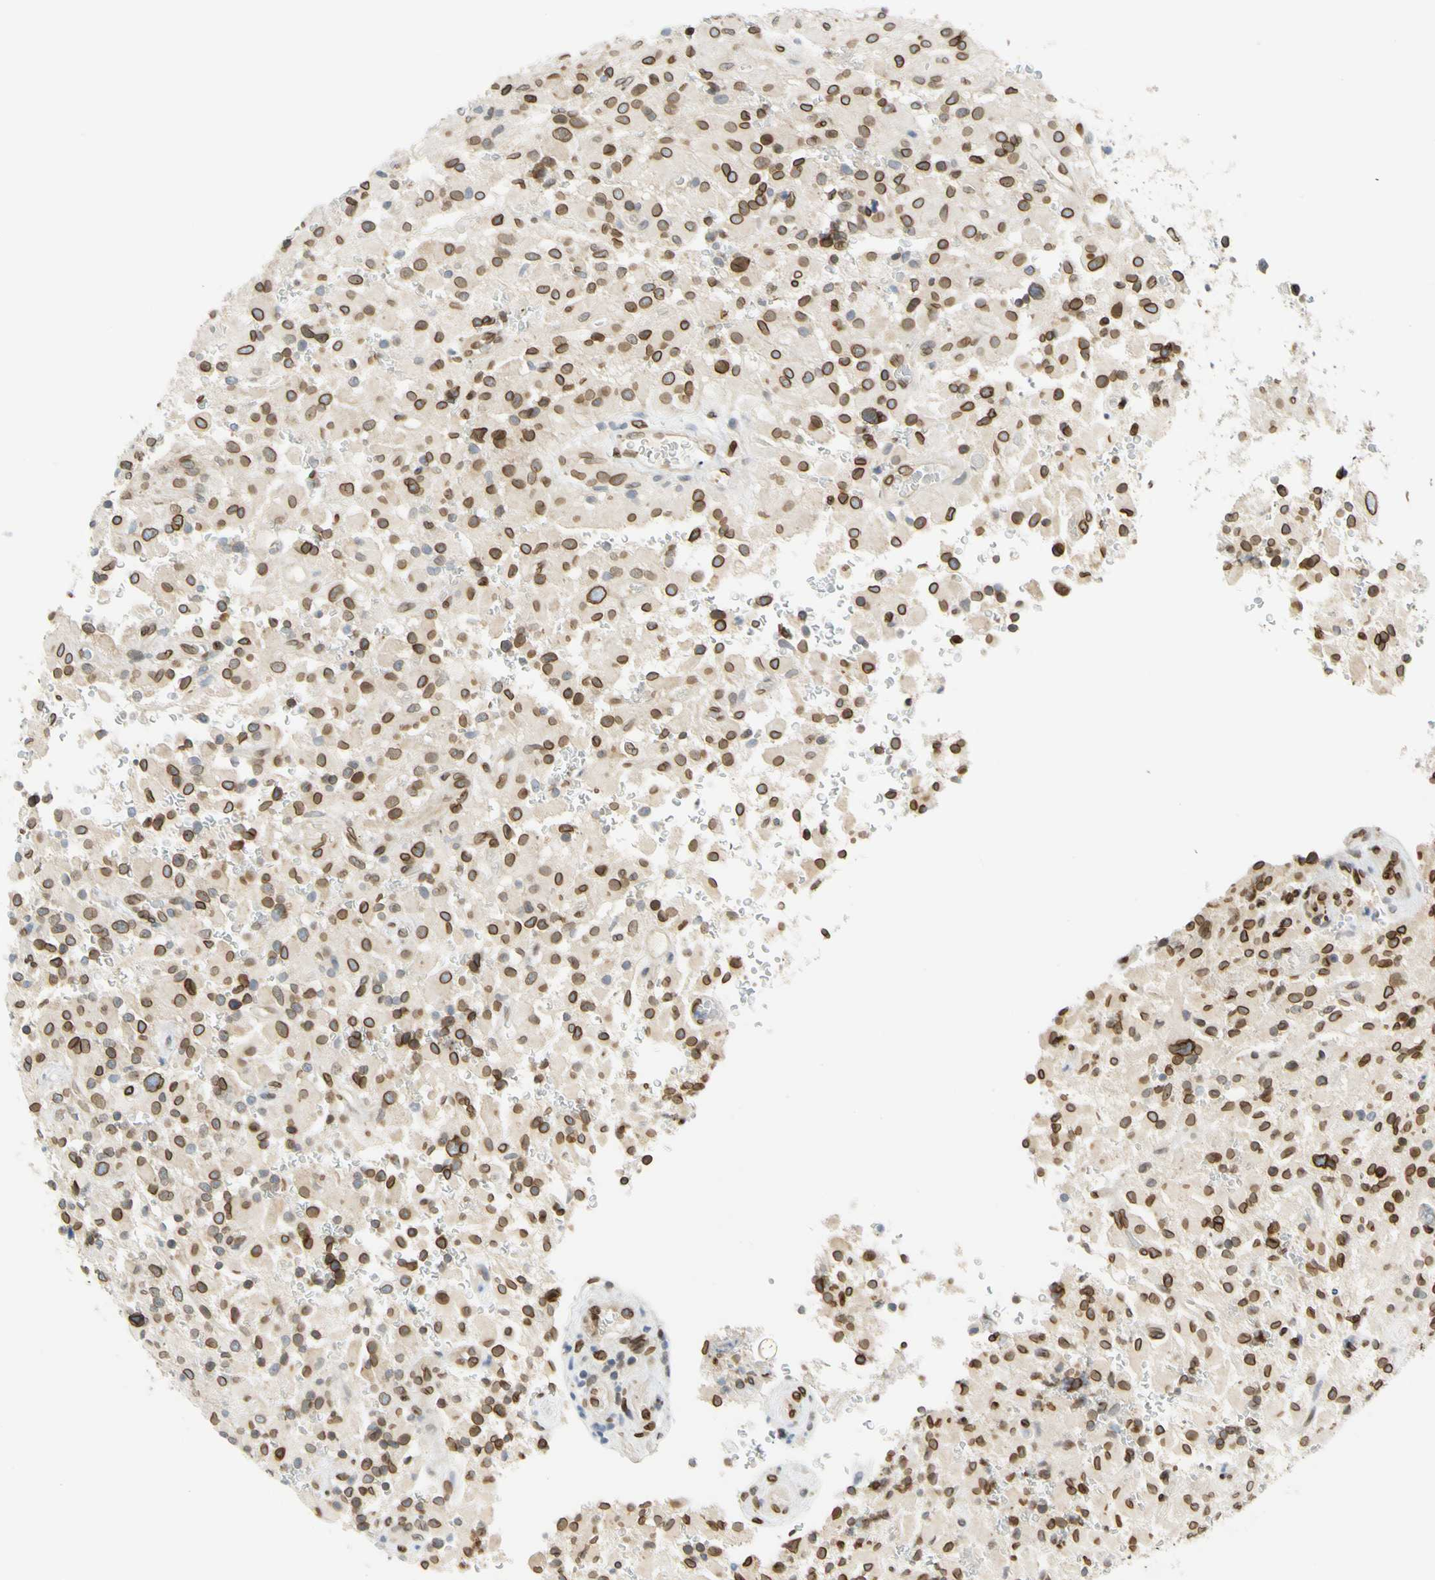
{"staining": {"intensity": "strong", "quantity": ">75%", "location": "cytoplasmic/membranous,nuclear"}, "tissue": "glioma", "cell_type": "Tumor cells", "image_type": "cancer", "snomed": [{"axis": "morphology", "description": "Glioma, malignant, High grade"}, {"axis": "topography", "description": "Brain"}], "caption": "High-grade glioma (malignant) stained for a protein (brown) reveals strong cytoplasmic/membranous and nuclear positive expression in about >75% of tumor cells.", "gene": "SUN1", "patient": {"sex": "male", "age": 71}}